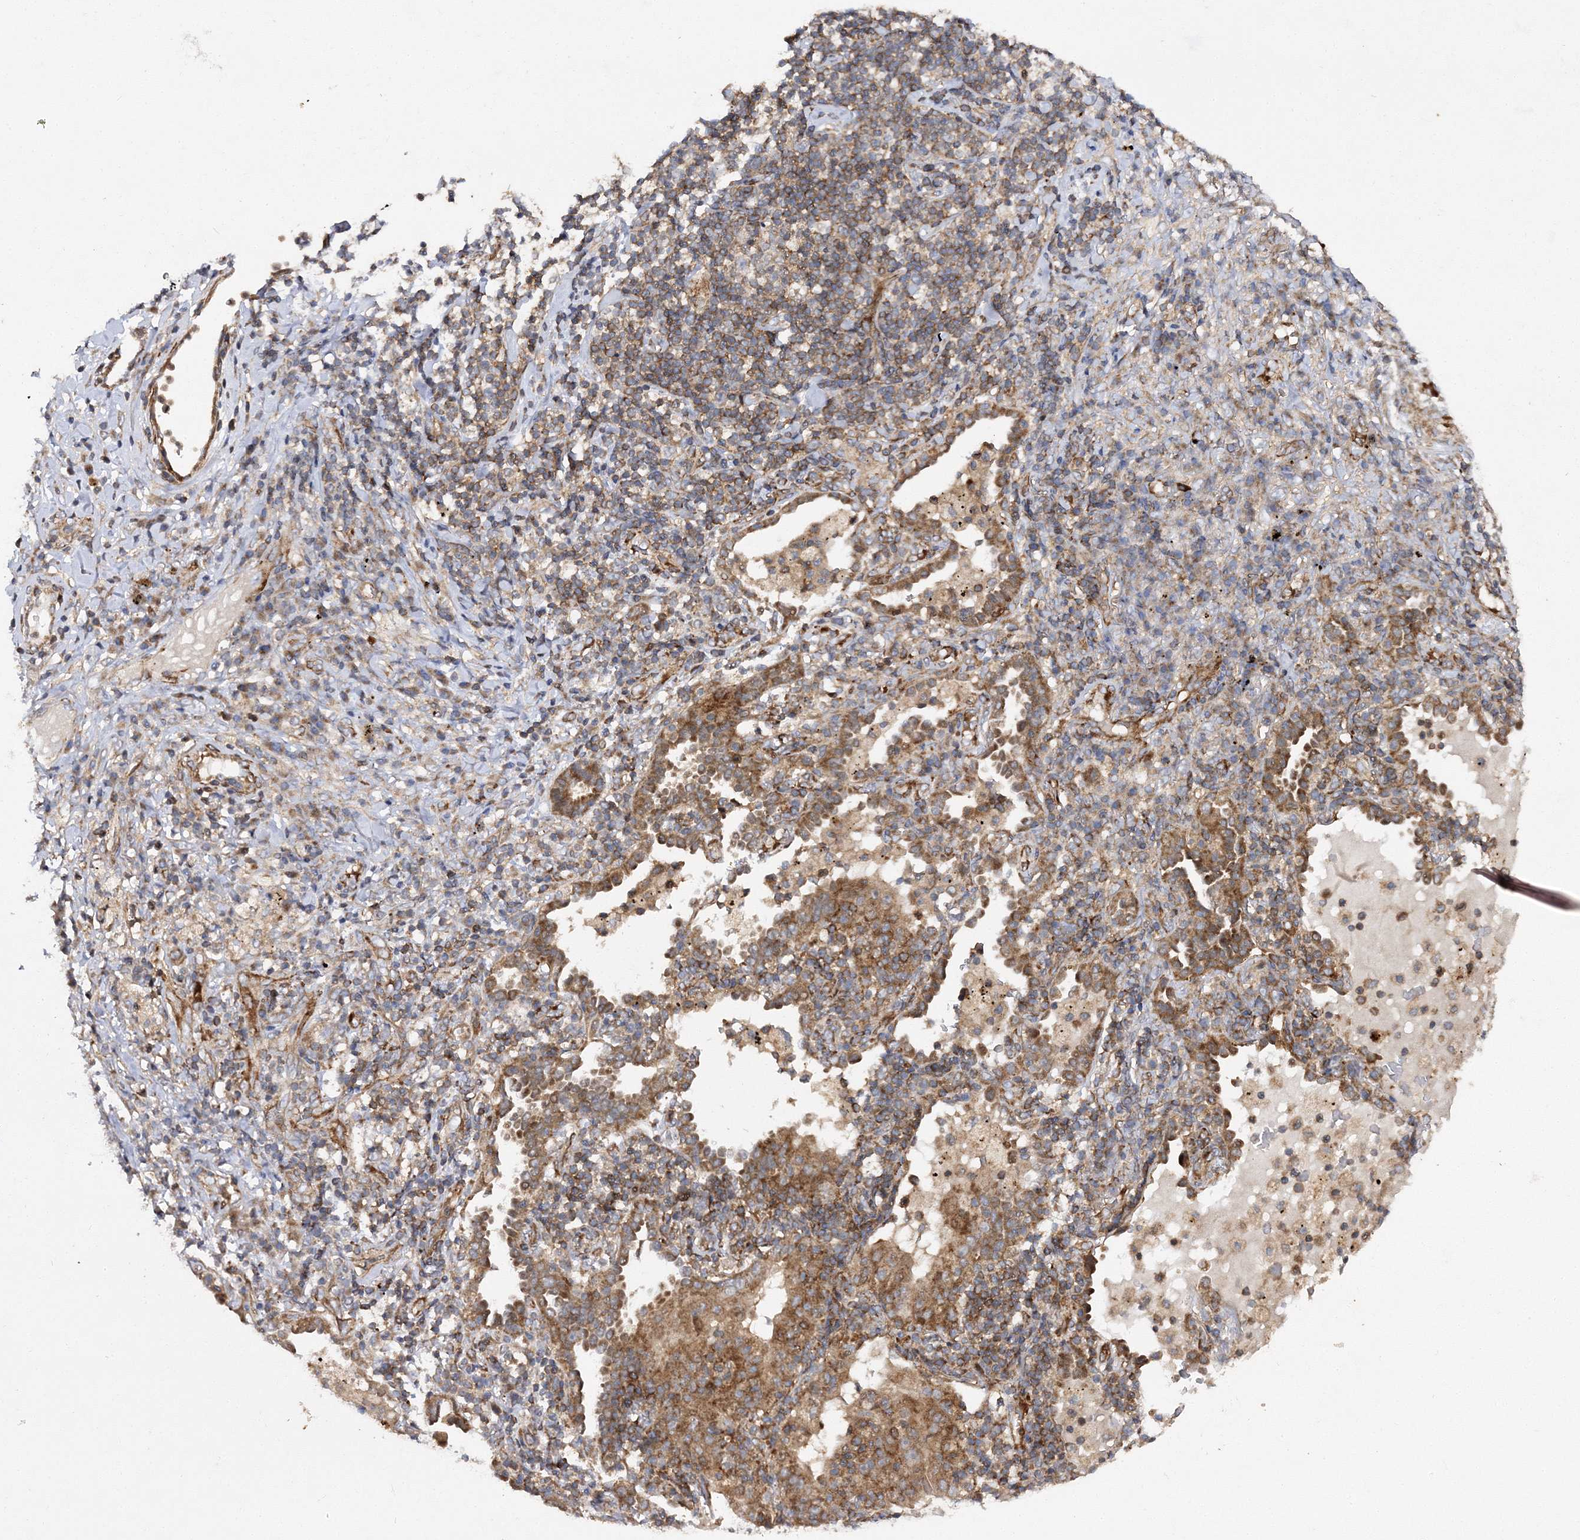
{"staining": {"intensity": "moderate", "quantity": ">75%", "location": "cytoplasmic/membranous"}, "tissue": "lung cancer", "cell_type": "Tumor cells", "image_type": "cancer", "snomed": [{"axis": "morphology", "description": "Squamous cell carcinoma, NOS"}, {"axis": "topography", "description": "Lung"}], "caption": "This micrograph shows immunohistochemistry (IHC) staining of lung cancer (squamous cell carcinoma), with medium moderate cytoplasmic/membranous staining in approximately >75% of tumor cells.", "gene": "DNAJC13", "patient": {"sex": "female", "age": 63}}